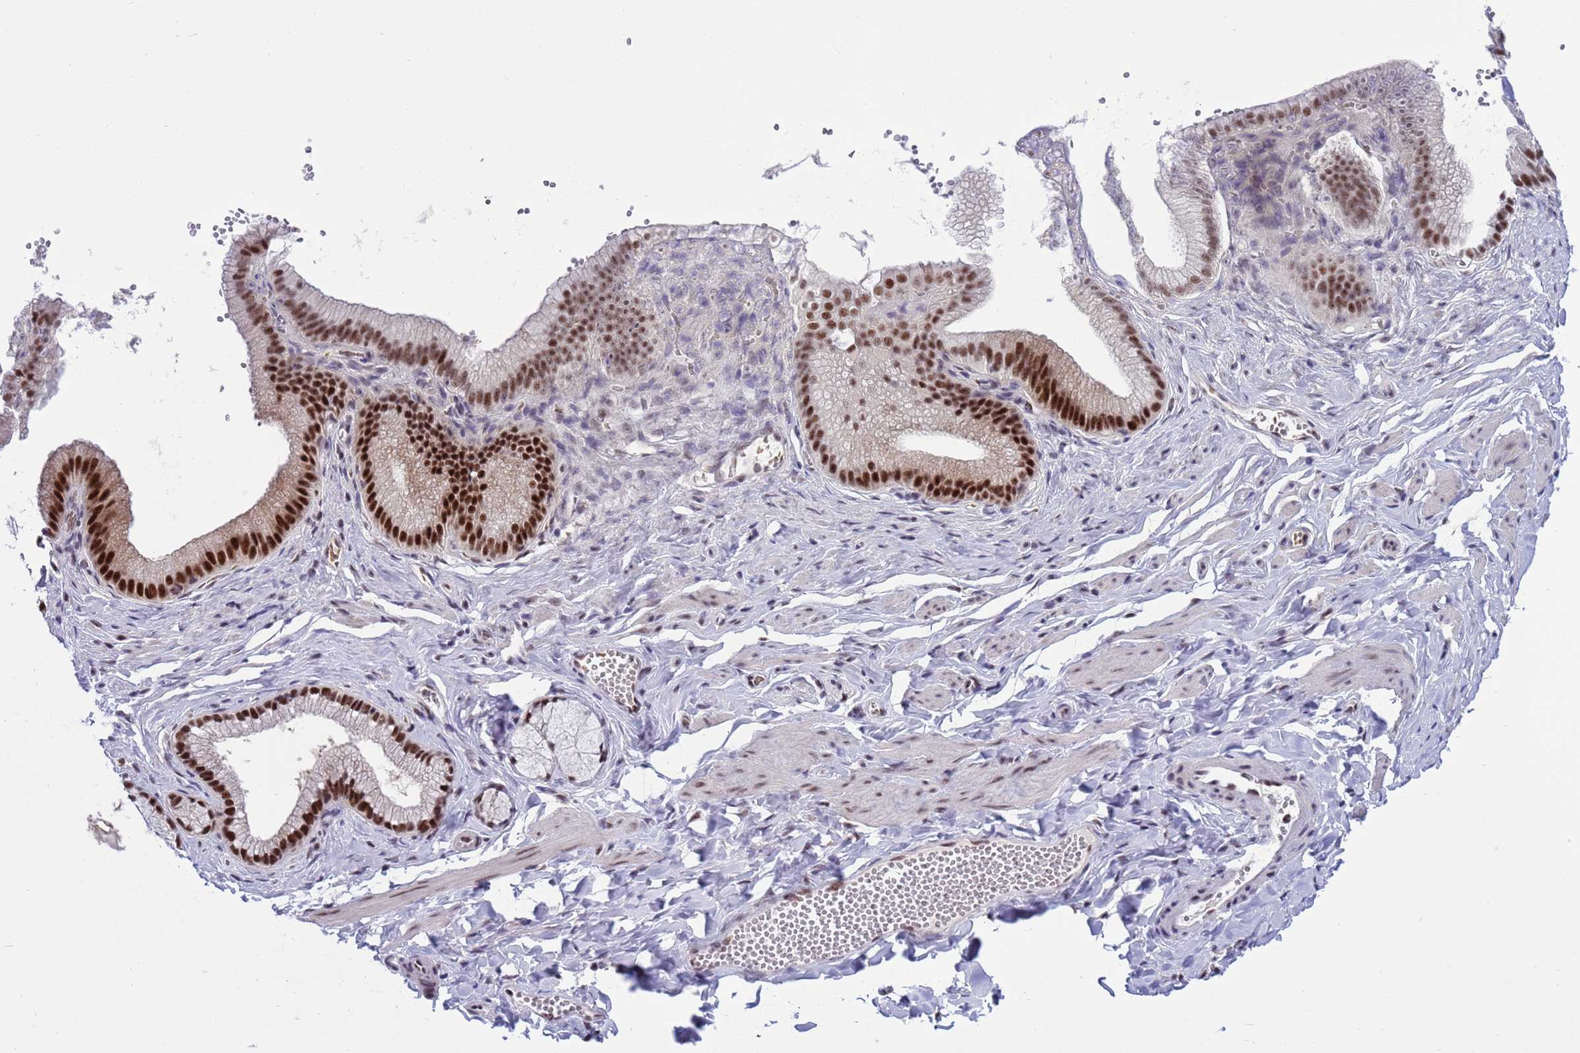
{"staining": {"intensity": "moderate", "quantity": "<25%", "location": "nuclear"}, "tissue": "adipose tissue", "cell_type": "Adipocytes", "image_type": "normal", "snomed": [{"axis": "morphology", "description": "Normal tissue, NOS"}, {"axis": "topography", "description": "Gallbladder"}, {"axis": "topography", "description": "Peripheral nerve tissue"}], "caption": "IHC micrograph of normal adipose tissue stained for a protein (brown), which exhibits low levels of moderate nuclear positivity in approximately <25% of adipocytes.", "gene": "THOC2", "patient": {"sex": "male", "age": 38}}